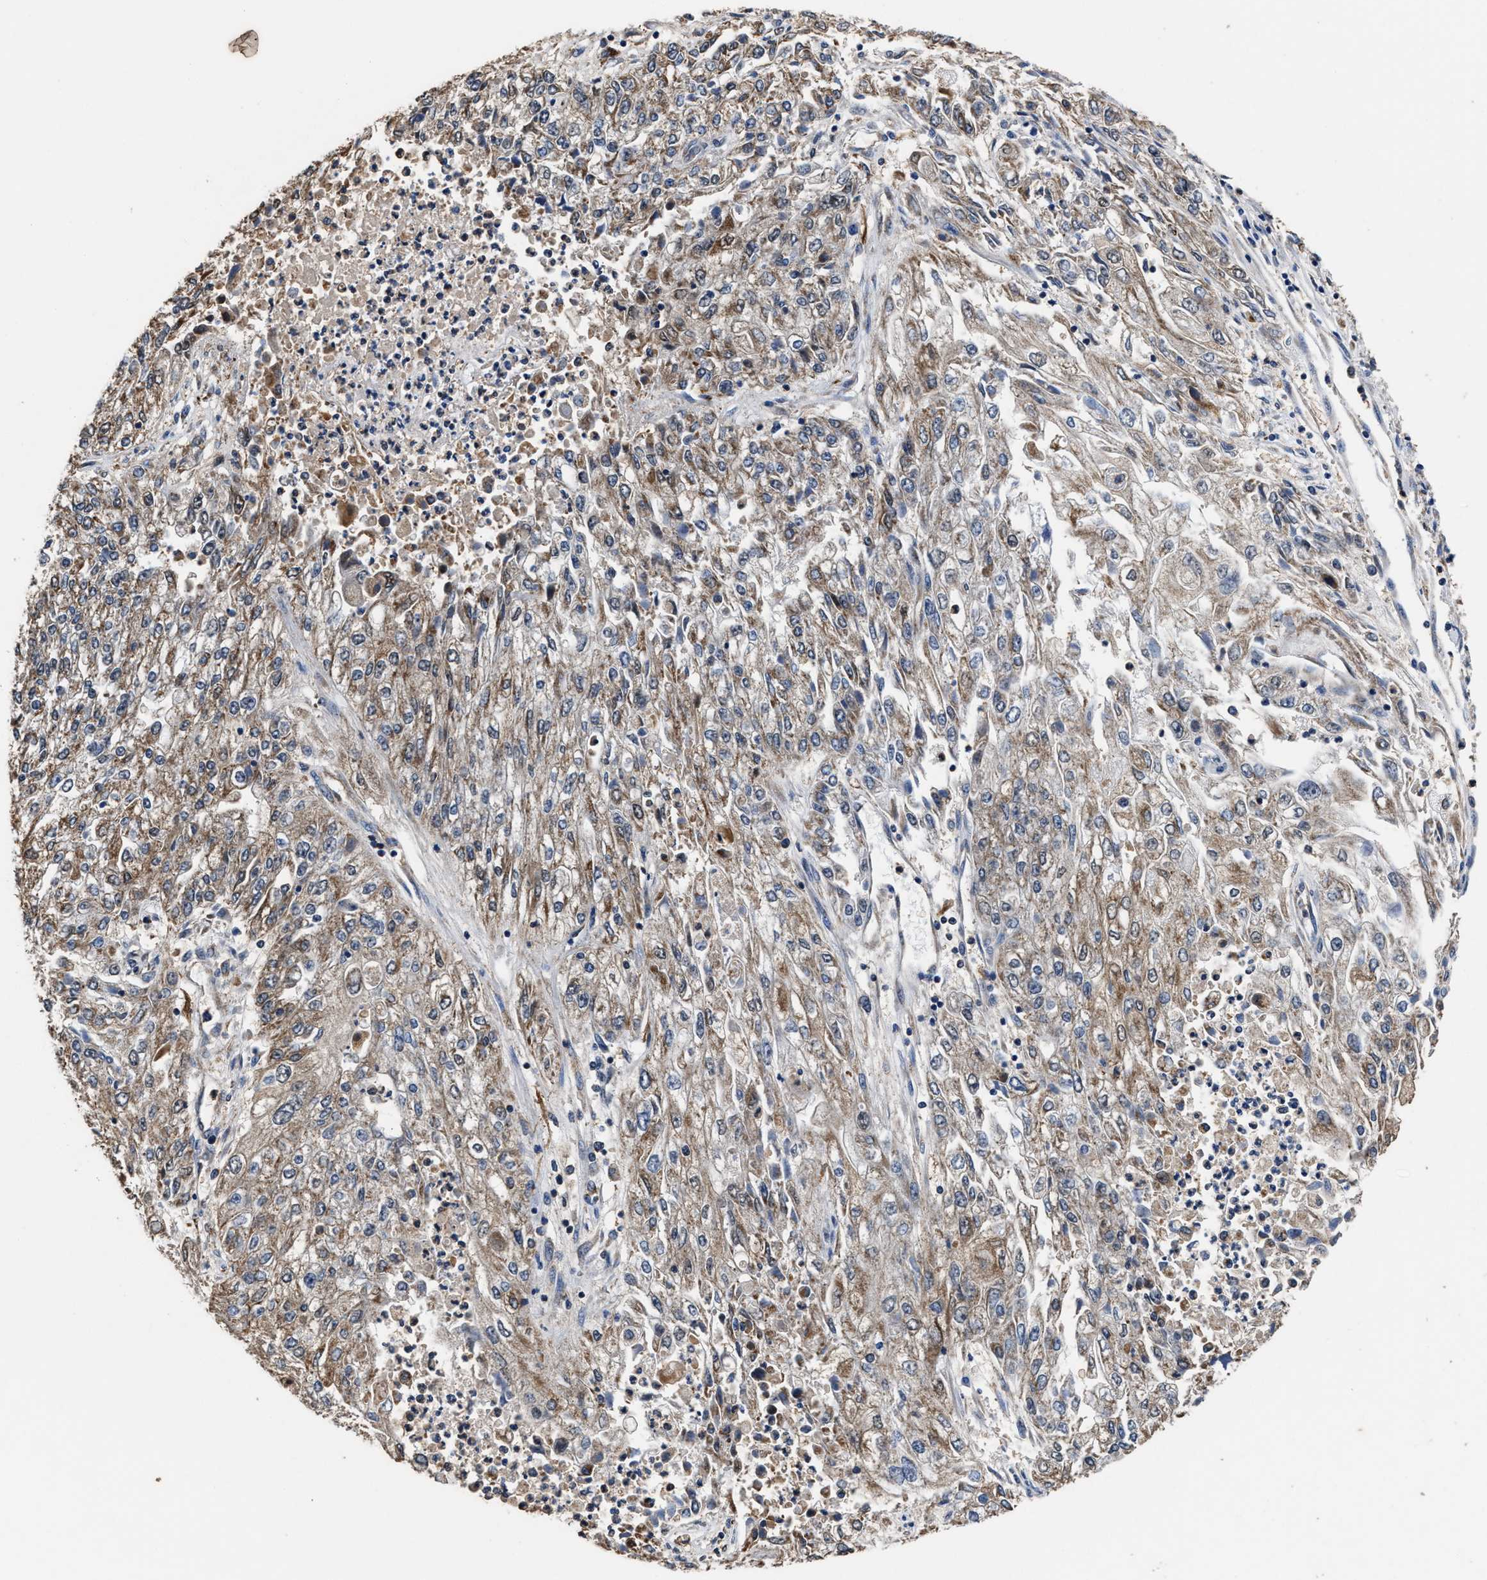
{"staining": {"intensity": "weak", "quantity": ">75%", "location": "cytoplasmic/membranous"}, "tissue": "endometrial cancer", "cell_type": "Tumor cells", "image_type": "cancer", "snomed": [{"axis": "morphology", "description": "Adenocarcinoma, NOS"}, {"axis": "topography", "description": "Endometrium"}], "caption": "There is low levels of weak cytoplasmic/membranous expression in tumor cells of endometrial cancer (adenocarcinoma), as demonstrated by immunohistochemical staining (brown color).", "gene": "ACLY", "patient": {"sex": "female", "age": 49}}